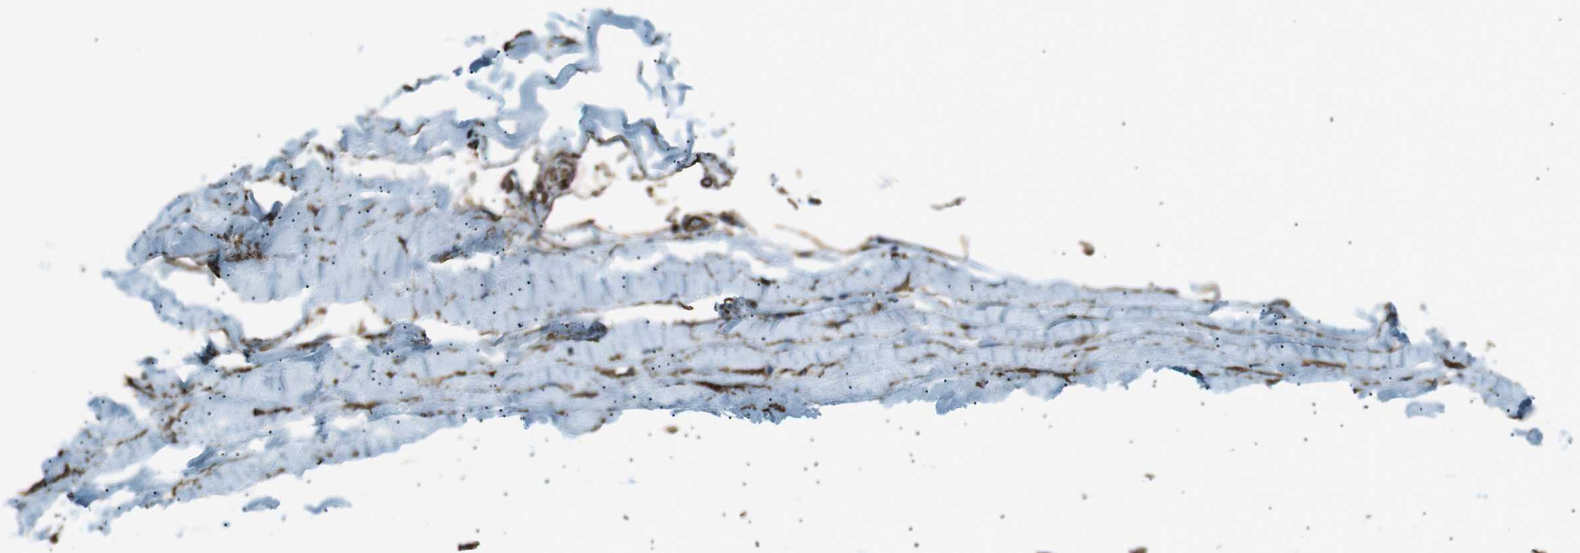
{"staining": {"intensity": "moderate", "quantity": ">75%", "location": "cytoplasmic/membranous"}, "tissue": "adipose tissue", "cell_type": "Adipocytes", "image_type": "normal", "snomed": [{"axis": "morphology", "description": "Normal tissue, NOS"}, {"axis": "topography", "description": "Bronchus"}], "caption": "Immunohistochemical staining of benign human adipose tissue reveals moderate cytoplasmic/membranous protein staining in about >75% of adipocytes.", "gene": "ZDHHC6", "patient": {"sex": "female", "age": 73}}